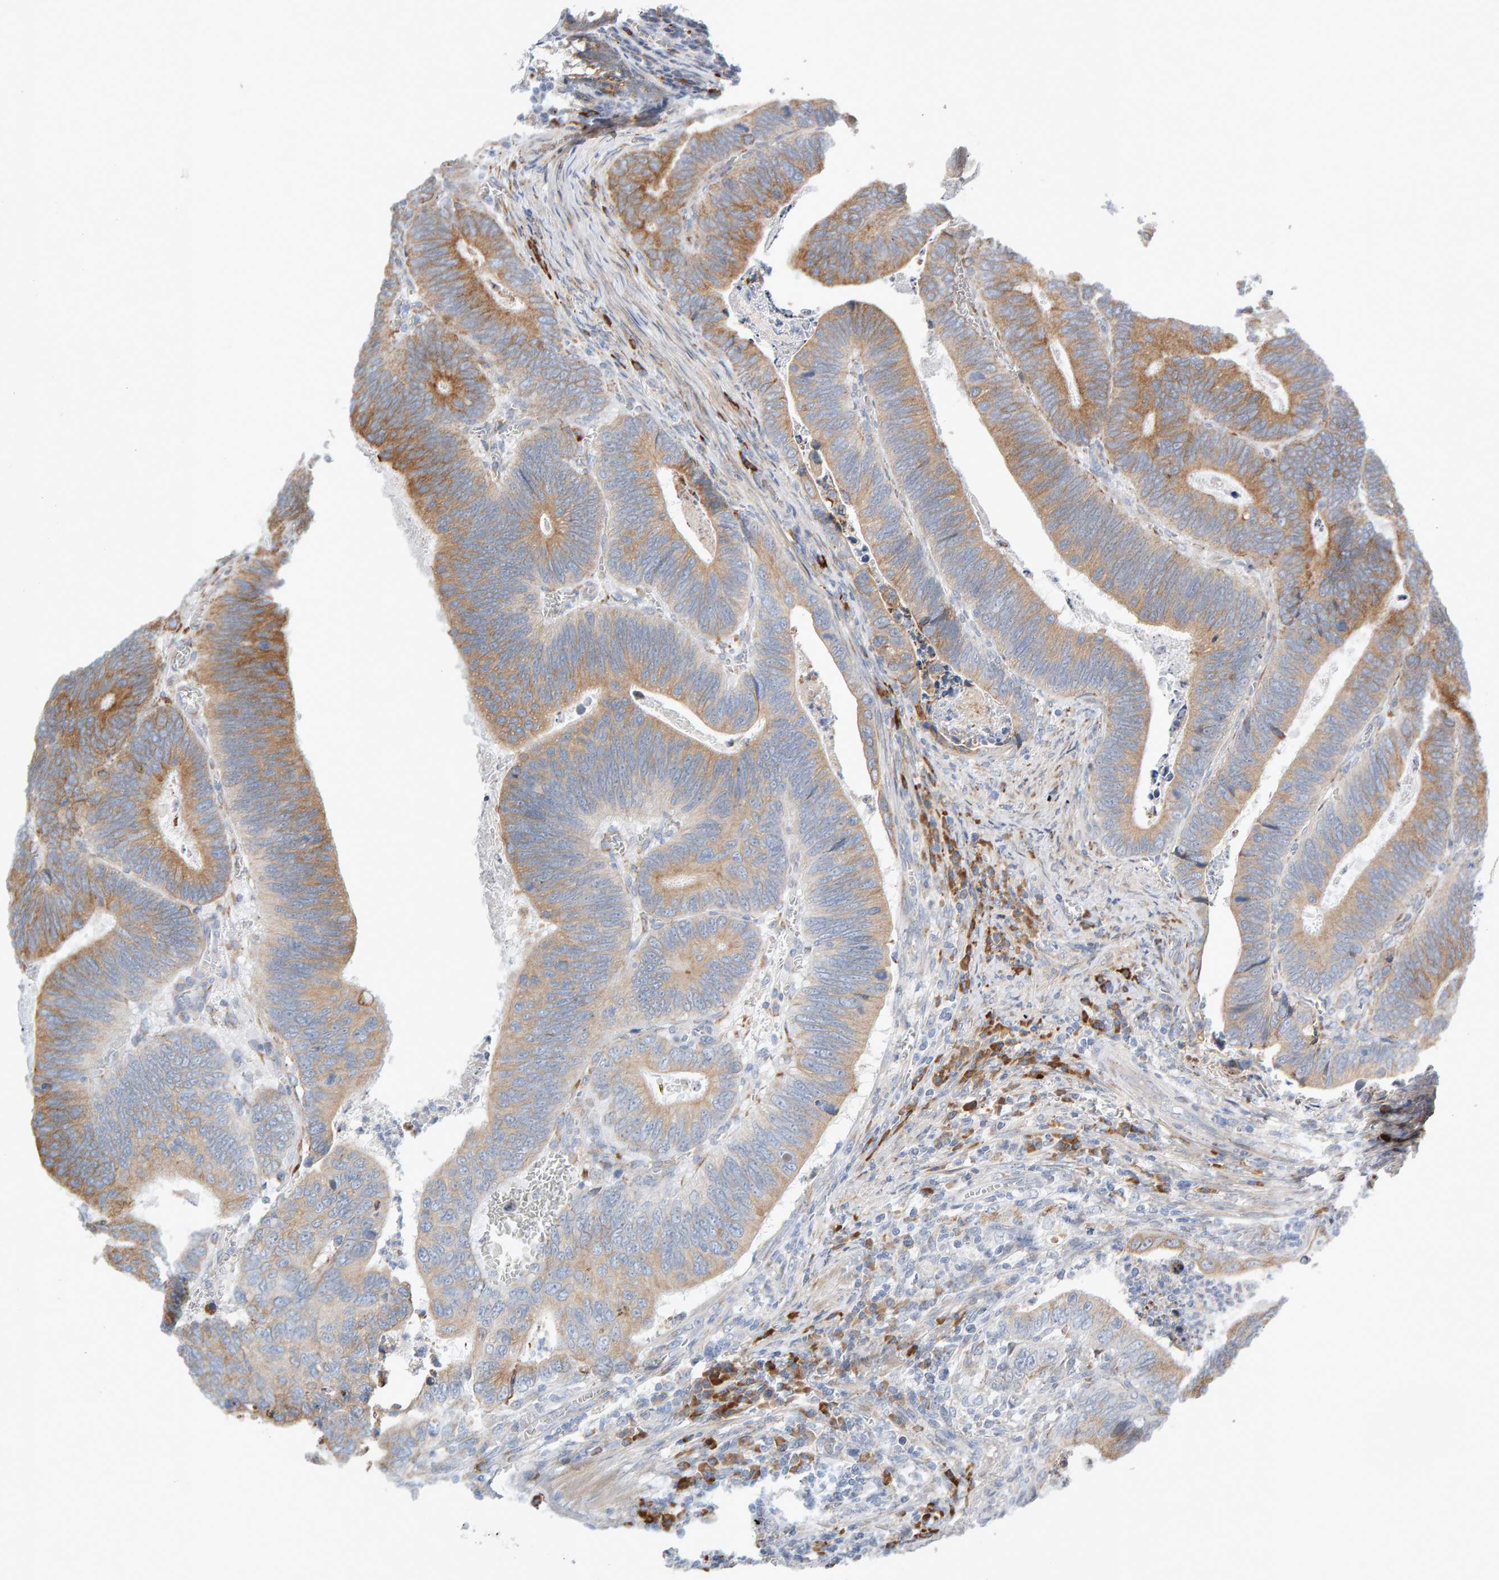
{"staining": {"intensity": "moderate", "quantity": ">75%", "location": "cytoplasmic/membranous"}, "tissue": "colorectal cancer", "cell_type": "Tumor cells", "image_type": "cancer", "snomed": [{"axis": "morphology", "description": "Inflammation, NOS"}, {"axis": "morphology", "description": "Adenocarcinoma, NOS"}, {"axis": "topography", "description": "Colon"}], "caption": "Brown immunohistochemical staining in human adenocarcinoma (colorectal) displays moderate cytoplasmic/membranous positivity in about >75% of tumor cells.", "gene": "ENGASE", "patient": {"sex": "male", "age": 72}}